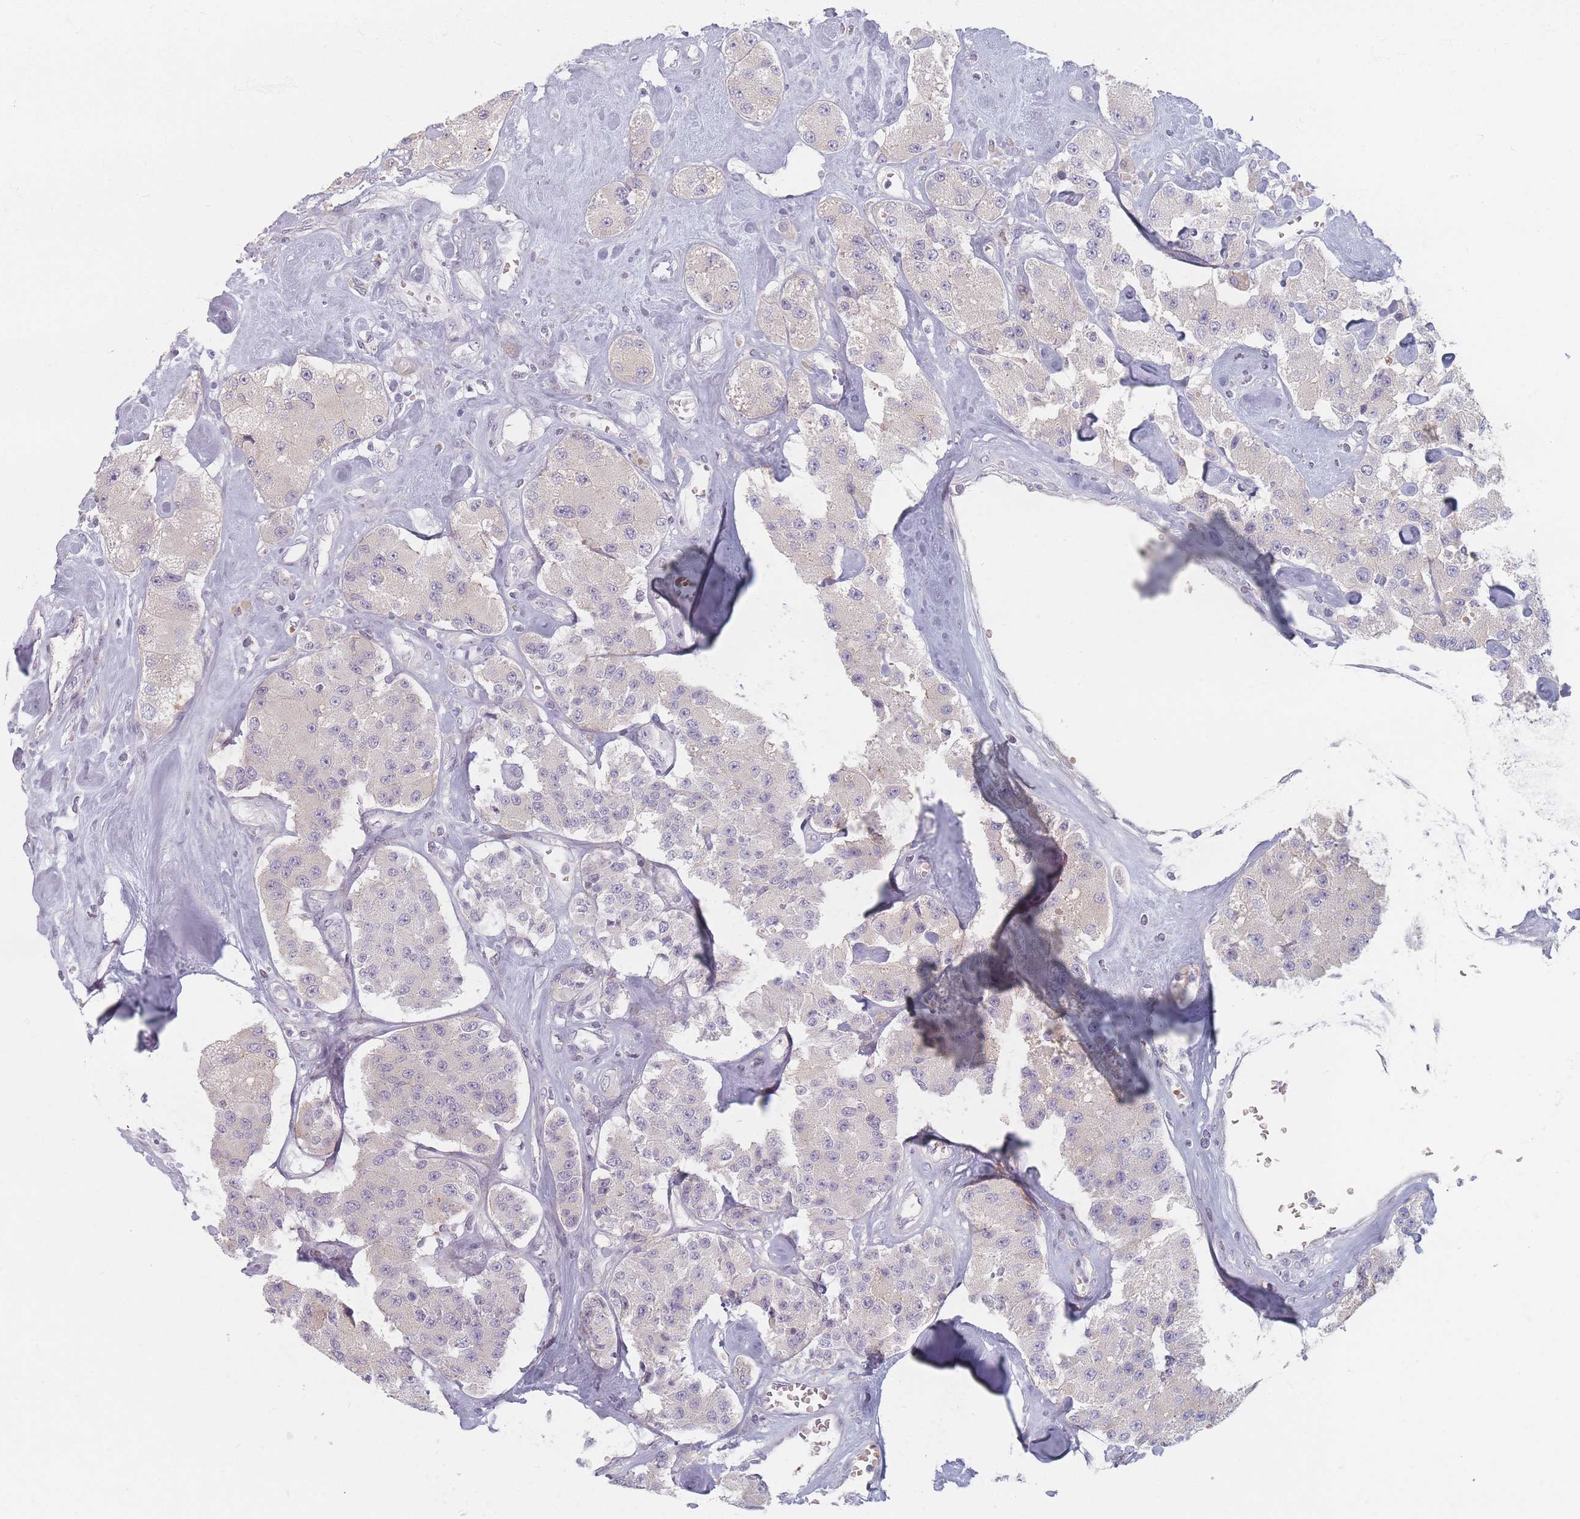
{"staining": {"intensity": "negative", "quantity": "none", "location": "none"}, "tissue": "carcinoid", "cell_type": "Tumor cells", "image_type": "cancer", "snomed": [{"axis": "morphology", "description": "Carcinoid, malignant, NOS"}, {"axis": "topography", "description": "Pancreas"}], "caption": "Carcinoid was stained to show a protein in brown. There is no significant staining in tumor cells.", "gene": "TMOD1", "patient": {"sex": "male", "age": 41}}